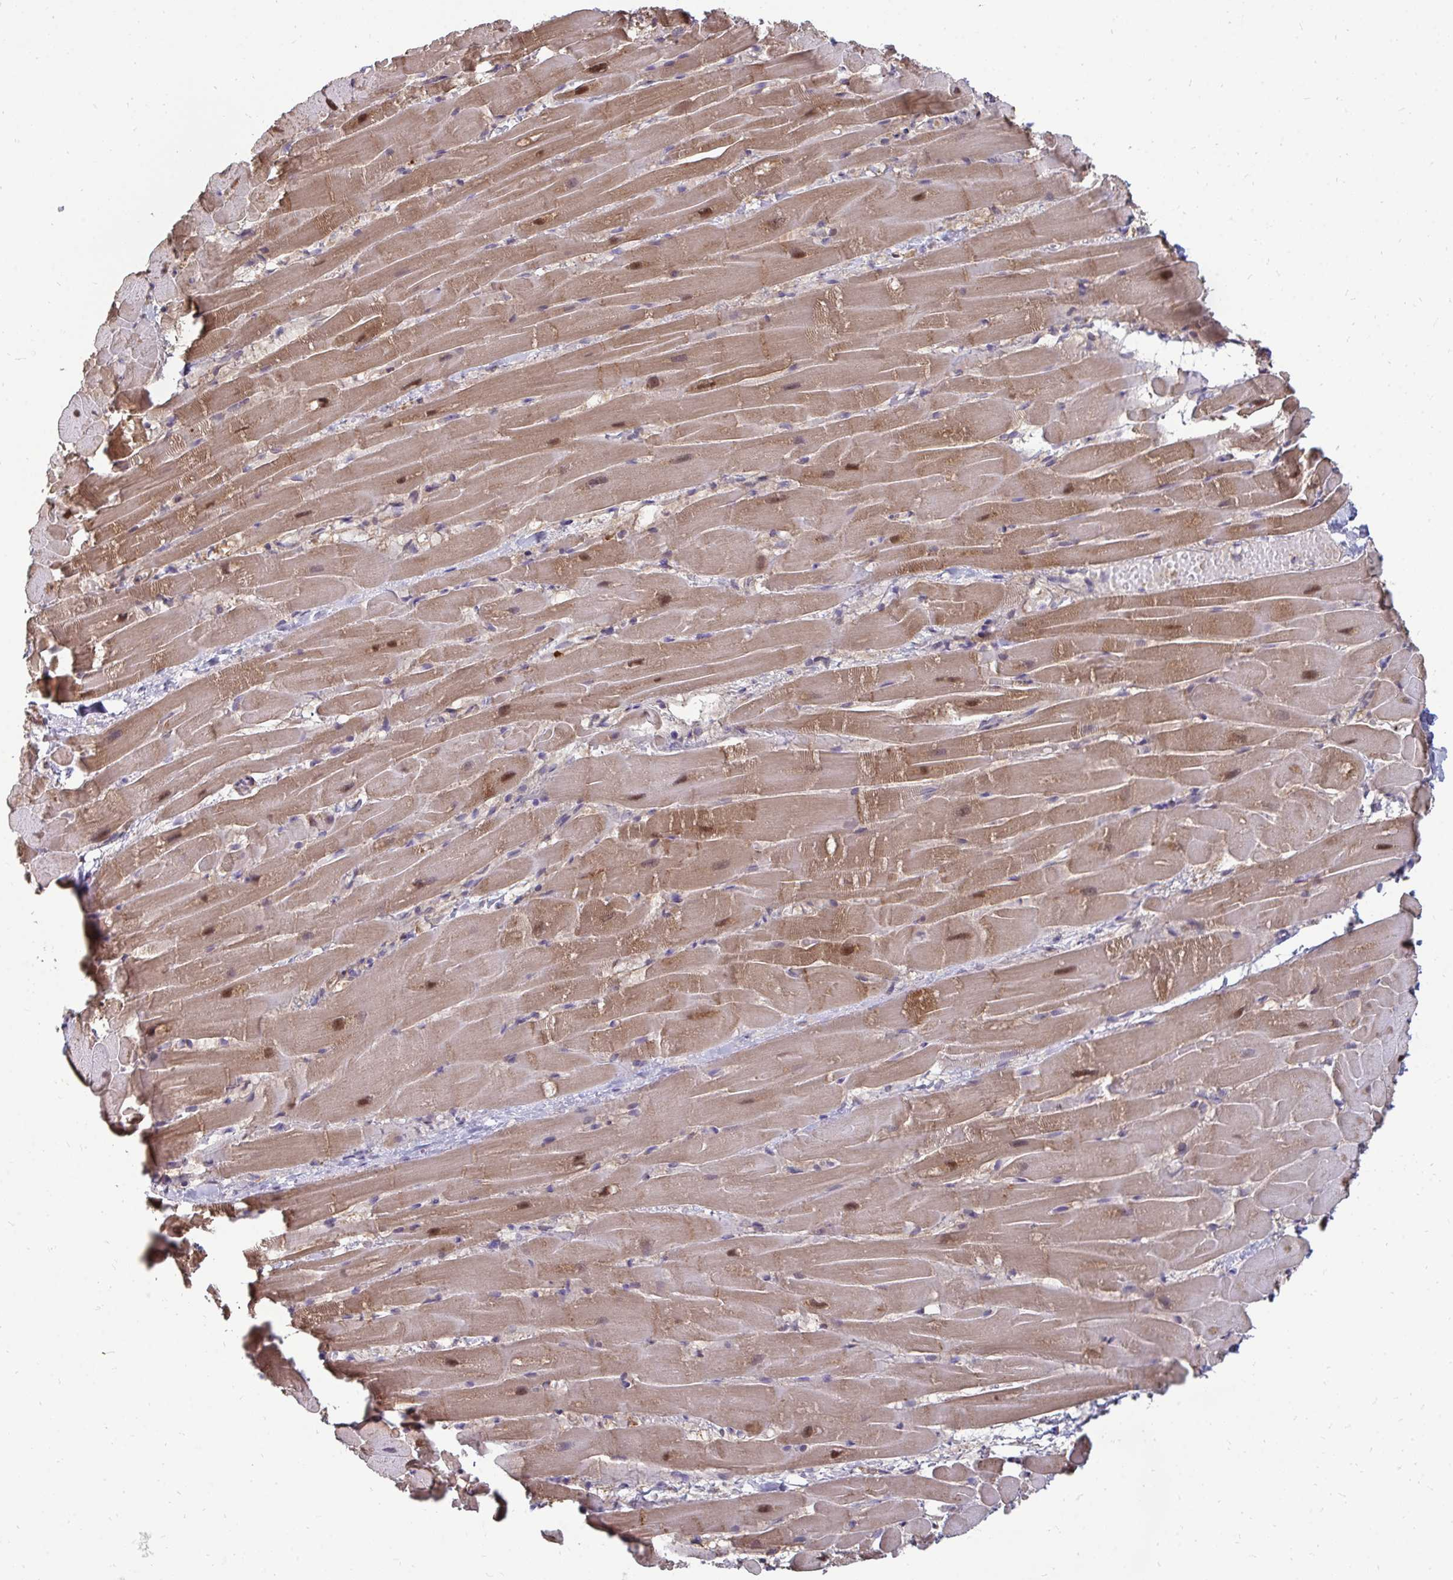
{"staining": {"intensity": "moderate", "quantity": ">75%", "location": "cytoplasmic/membranous,nuclear"}, "tissue": "heart muscle", "cell_type": "Cardiomyocytes", "image_type": "normal", "snomed": [{"axis": "morphology", "description": "Normal tissue, NOS"}, {"axis": "topography", "description": "Heart"}], "caption": "Protein expression analysis of benign heart muscle displays moderate cytoplasmic/membranous,nuclear staining in approximately >75% of cardiomyocytes.", "gene": "DNAJA2", "patient": {"sex": "male", "age": 37}}